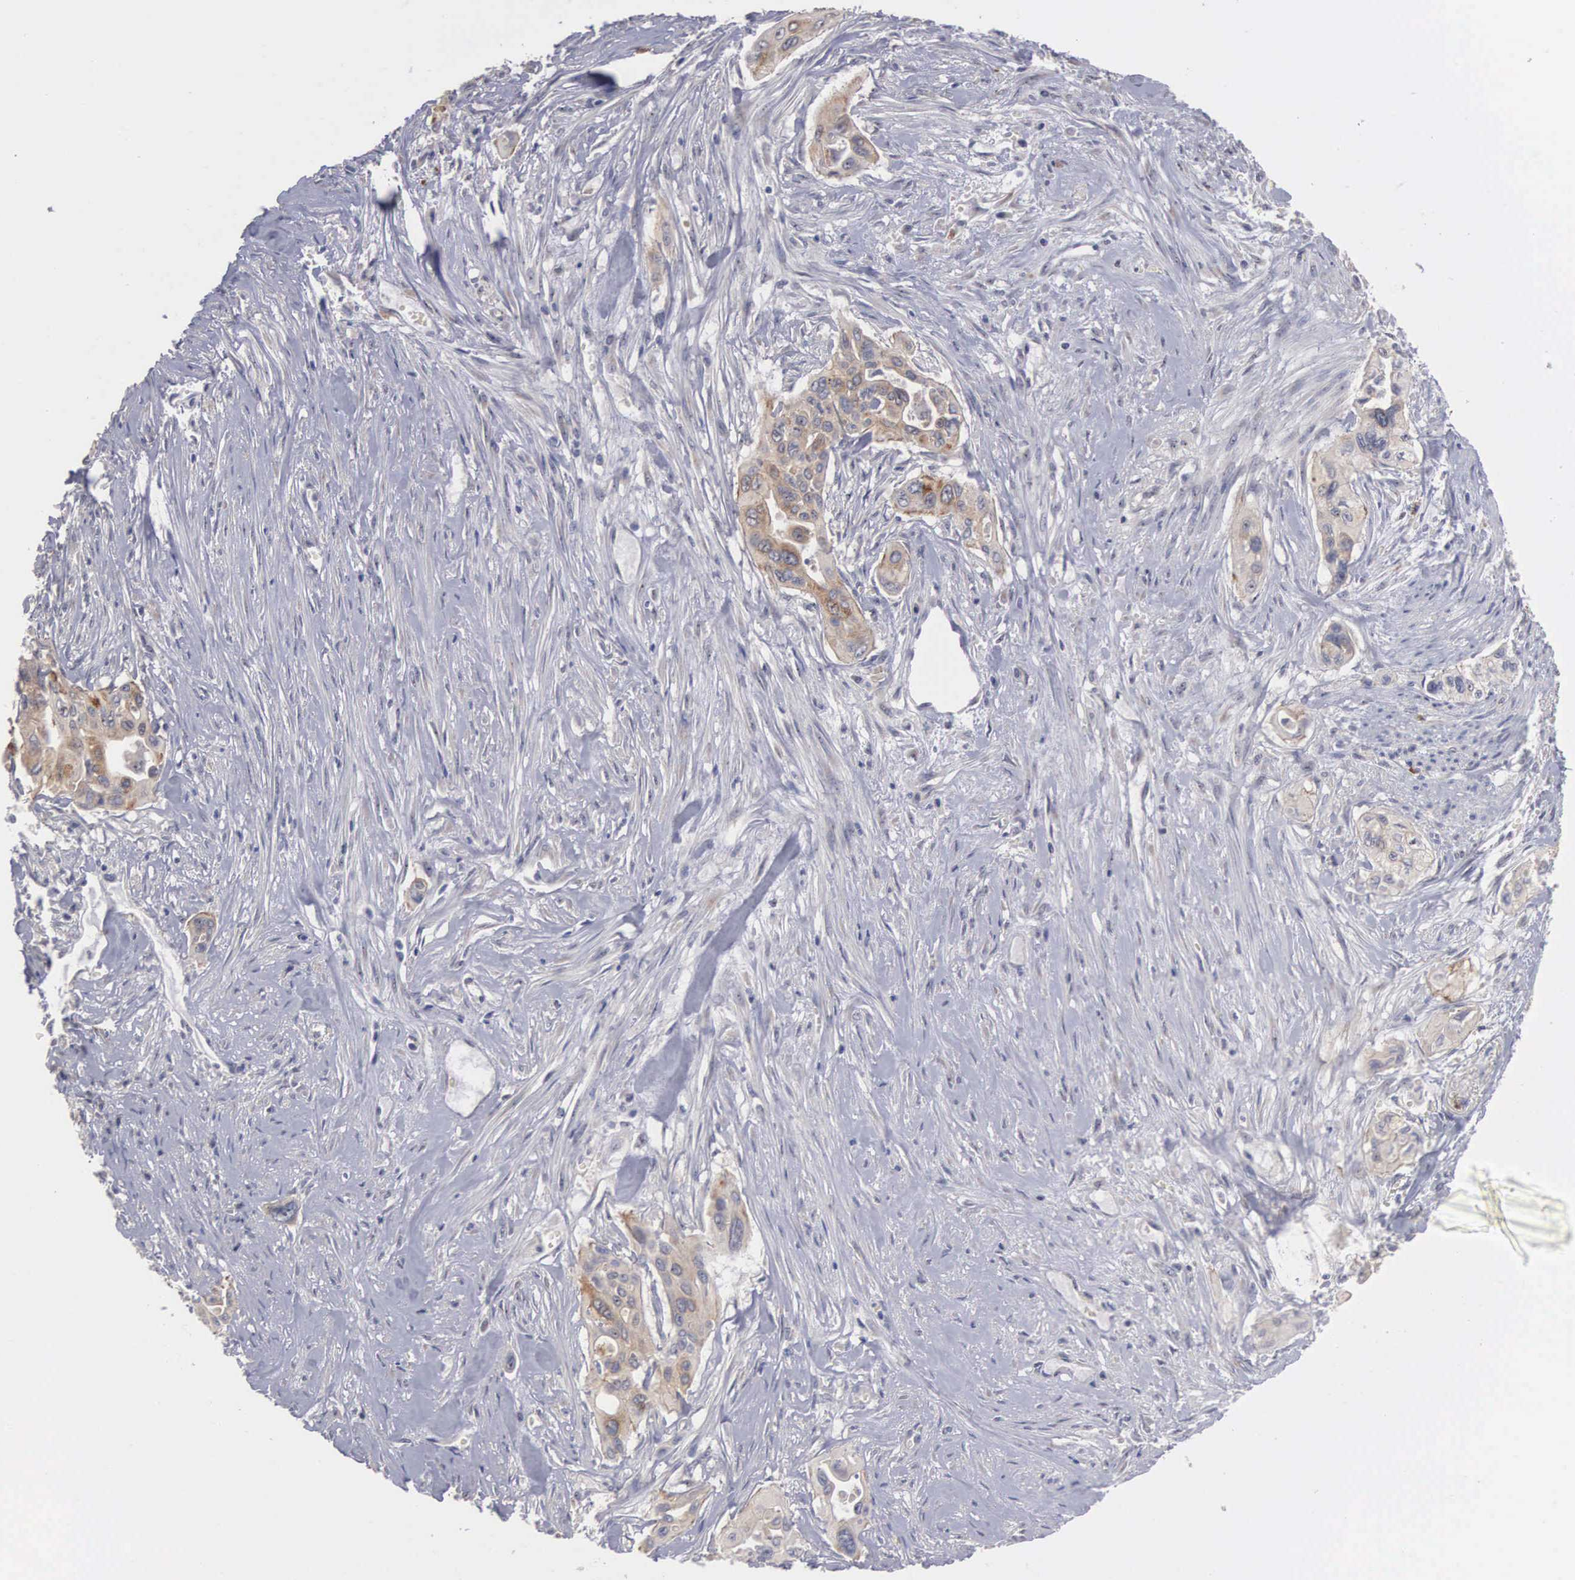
{"staining": {"intensity": "moderate", "quantity": ">75%", "location": "cytoplasmic/membranous,nuclear"}, "tissue": "pancreatic cancer", "cell_type": "Tumor cells", "image_type": "cancer", "snomed": [{"axis": "morphology", "description": "Adenocarcinoma, NOS"}, {"axis": "topography", "description": "Pancreas"}], "caption": "Pancreatic cancer stained with DAB immunohistochemistry displays medium levels of moderate cytoplasmic/membranous and nuclear staining in about >75% of tumor cells.", "gene": "AMN", "patient": {"sex": "male", "age": 77}}